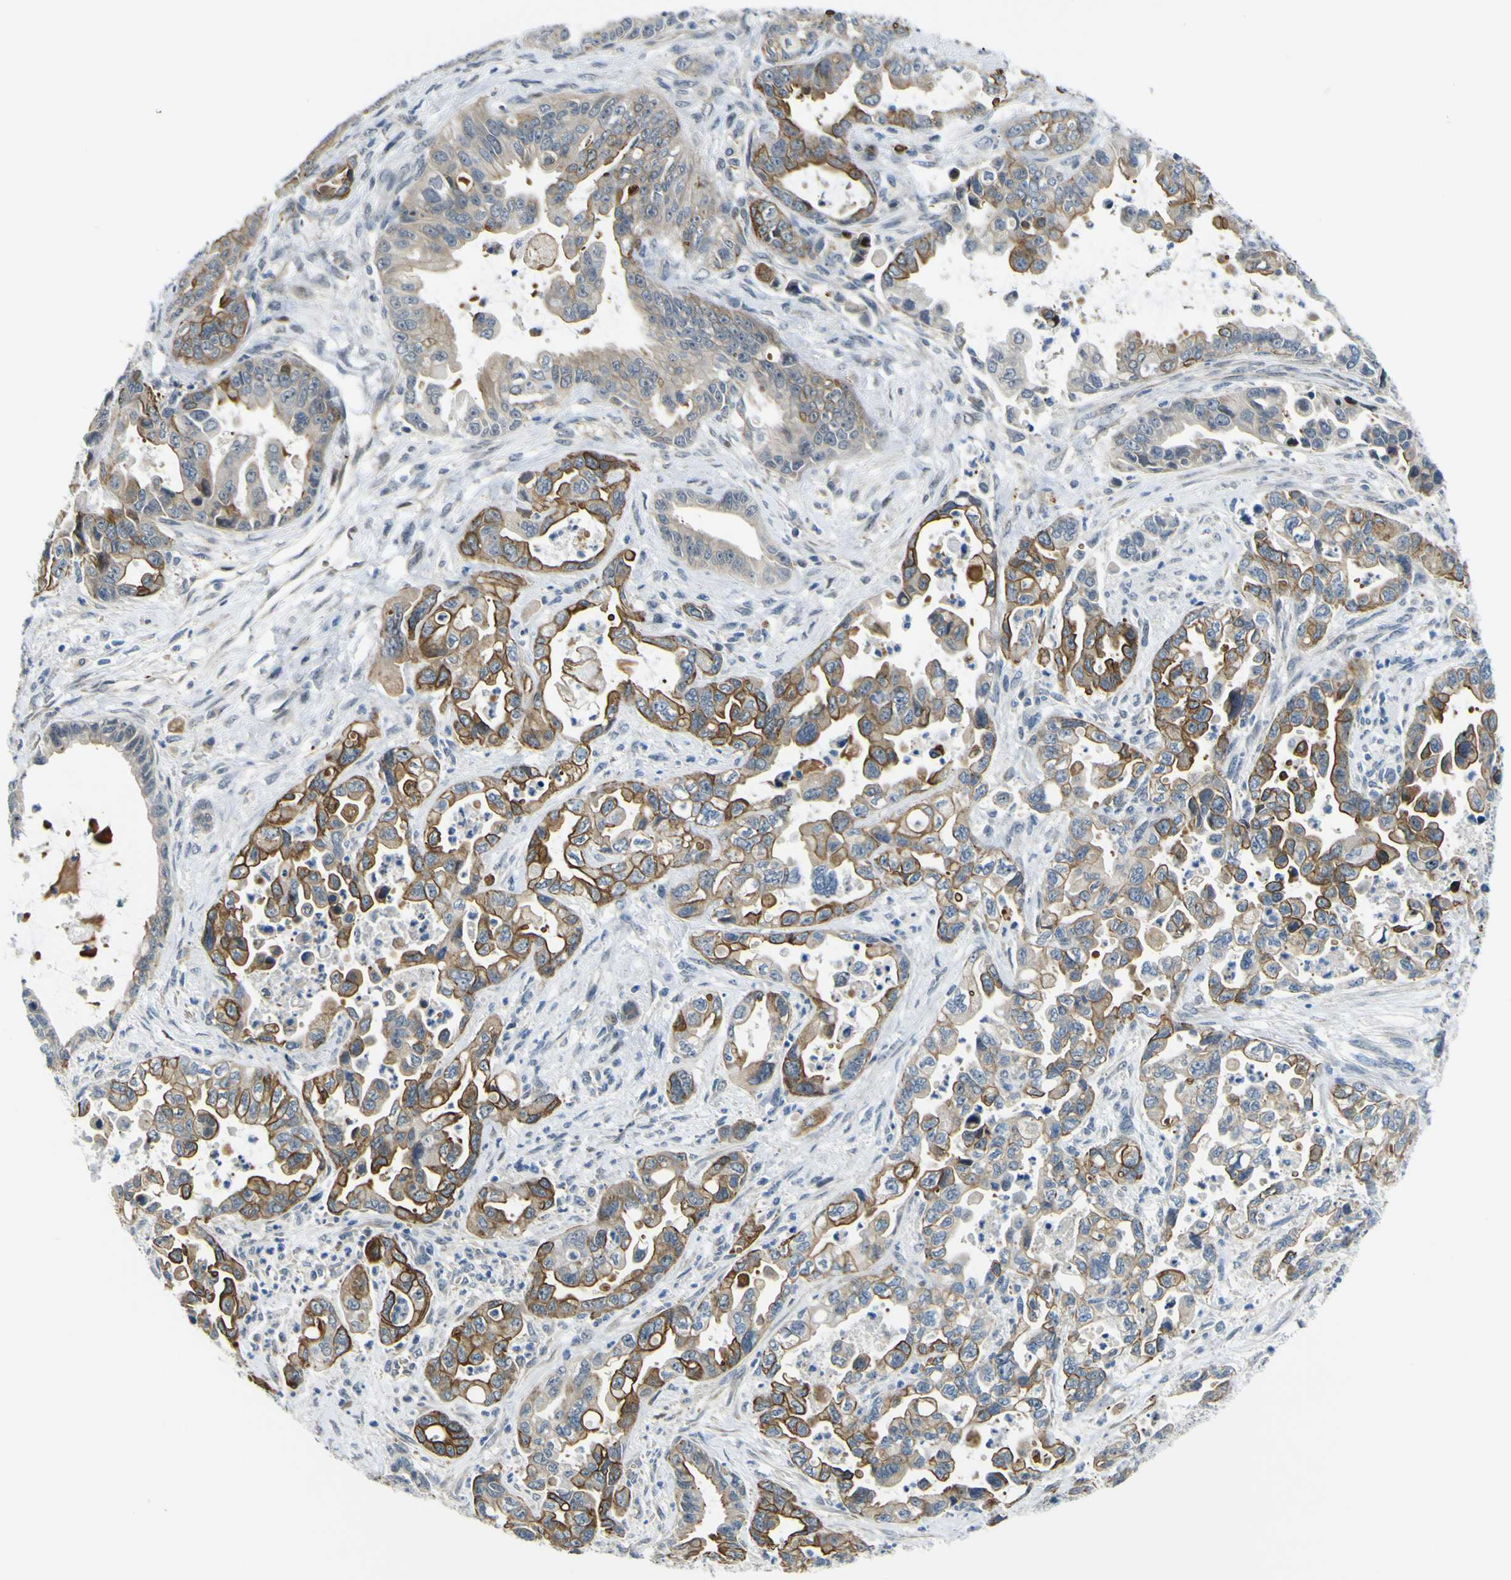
{"staining": {"intensity": "strong", "quantity": ">75%", "location": "cytoplasmic/membranous"}, "tissue": "pancreatic cancer", "cell_type": "Tumor cells", "image_type": "cancer", "snomed": [{"axis": "morphology", "description": "Adenocarcinoma, NOS"}, {"axis": "topography", "description": "Pancreas"}], "caption": "The immunohistochemical stain shows strong cytoplasmic/membranous expression in tumor cells of adenocarcinoma (pancreatic) tissue.", "gene": "KDM7A", "patient": {"sex": "male", "age": 70}}